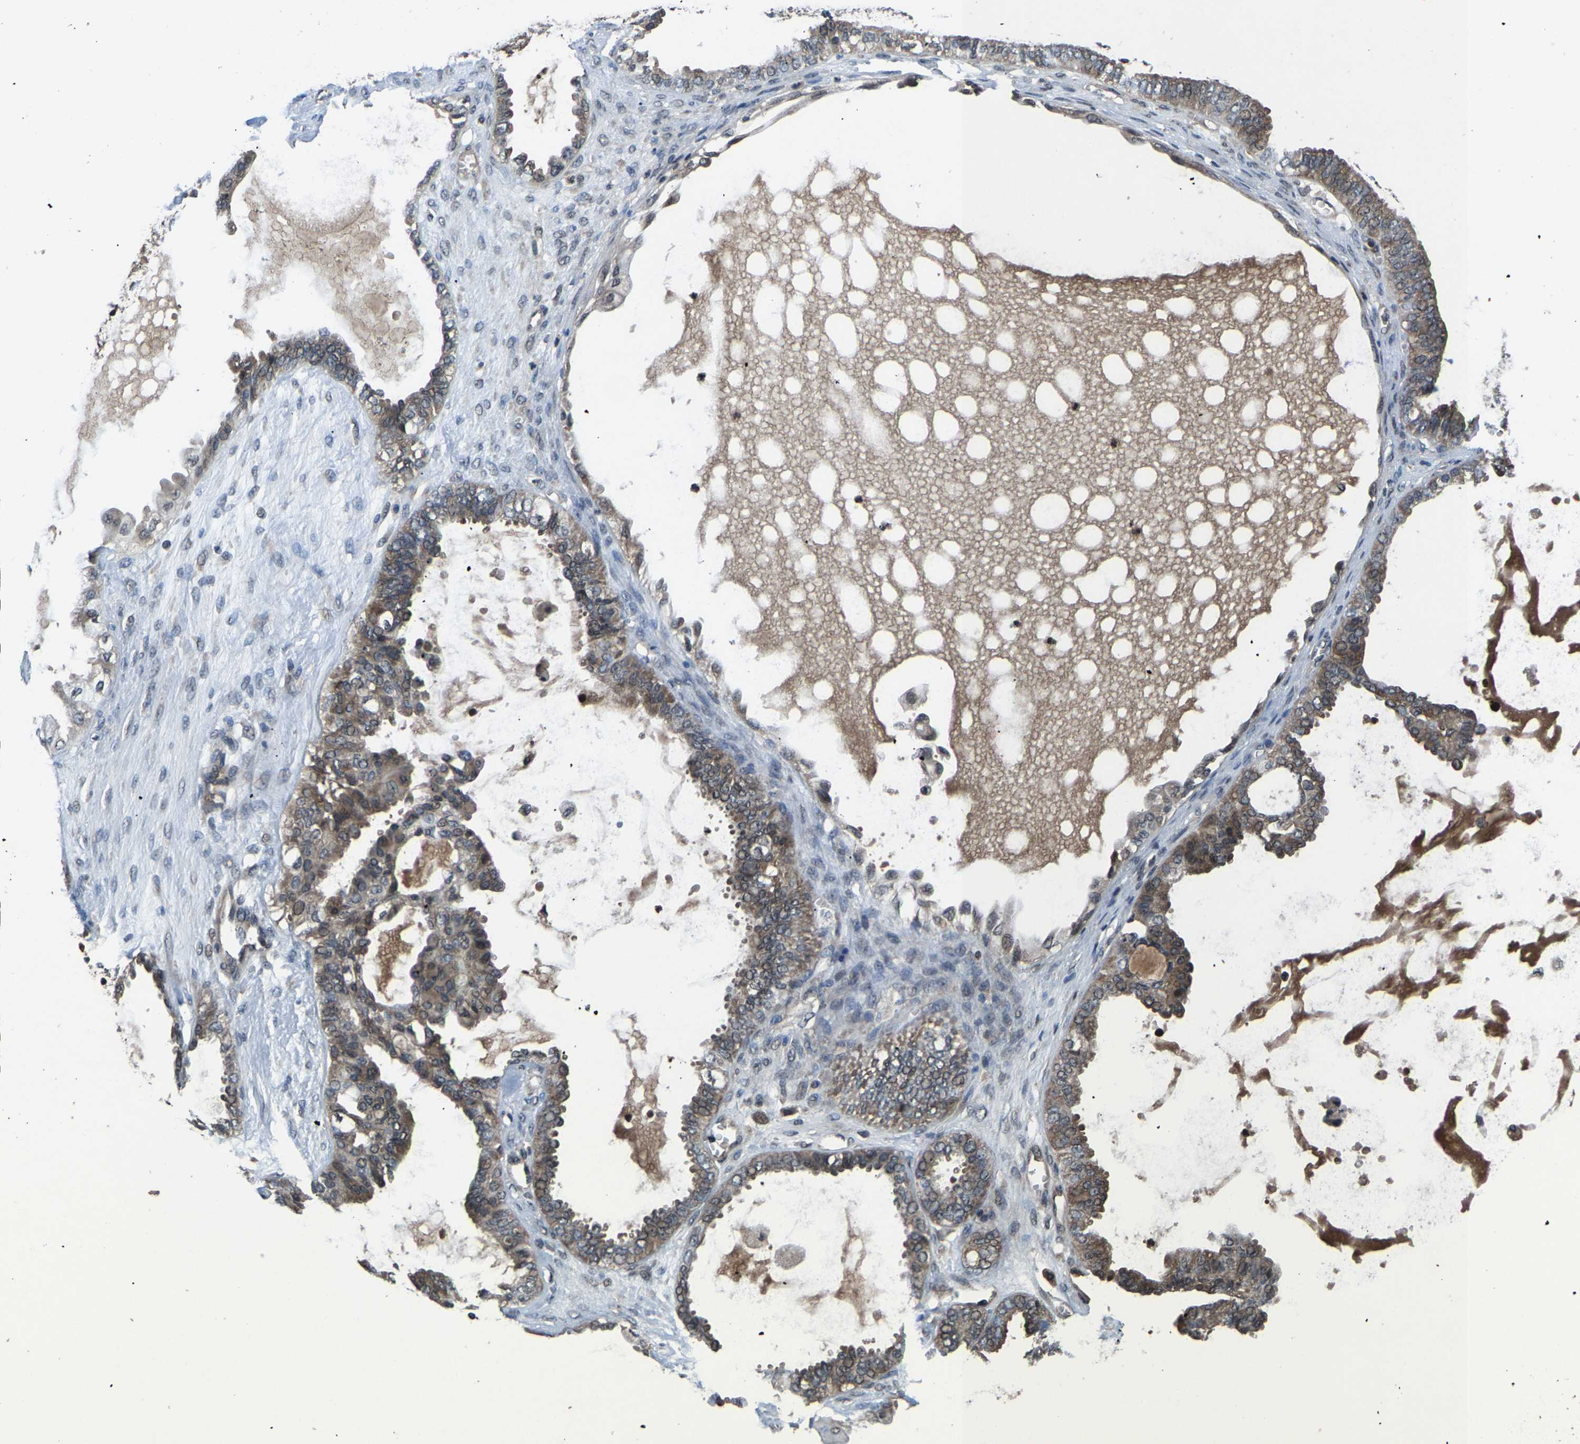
{"staining": {"intensity": "weak", "quantity": ">75%", "location": "cytoplasmic/membranous"}, "tissue": "ovarian cancer", "cell_type": "Tumor cells", "image_type": "cancer", "snomed": [{"axis": "morphology", "description": "Carcinoma, NOS"}, {"axis": "morphology", "description": "Carcinoma, endometroid"}, {"axis": "topography", "description": "Ovary"}], "caption": "About >75% of tumor cells in ovarian cancer (endometroid carcinoma) exhibit weak cytoplasmic/membranous protein staining as visualized by brown immunohistochemical staining.", "gene": "HUWE1", "patient": {"sex": "female", "age": 50}}